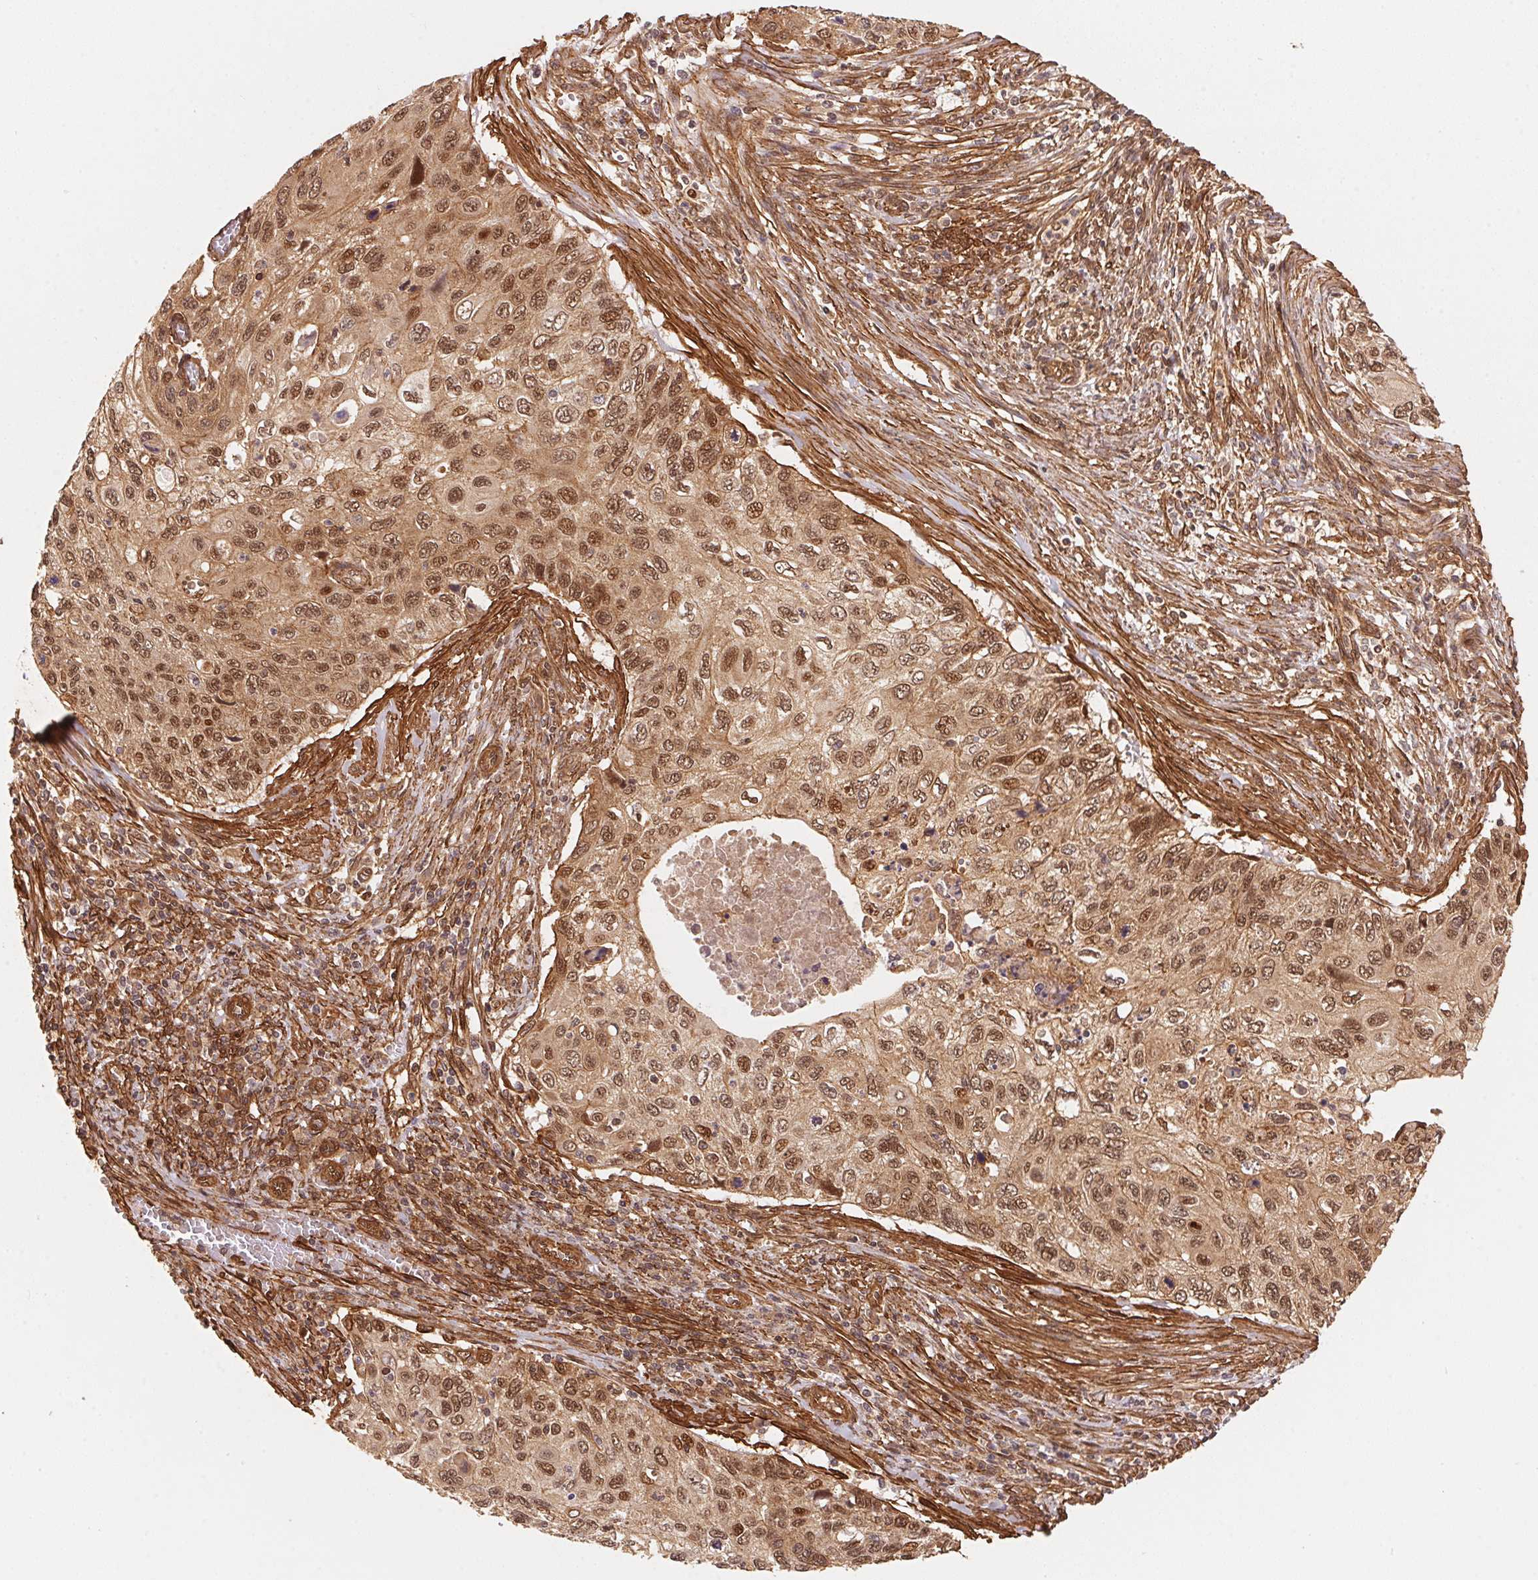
{"staining": {"intensity": "moderate", "quantity": ">75%", "location": "cytoplasmic/membranous,nuclear"}, "tissue": "cervical cancer", "cell_type": "Tumor cells", "image_type": "cancer", "snomed": [{"axis": "morphology", "description": "Squamous cell carcinoma, NOS"}, {"axis": "topography", "description": "Cervix"}], "caption": "Moderate cytoplasmic/membranous and nuclear expression for a protein is present in approximately >75% of tumor cells of cervical squamous cell carcinoma using immunohistochemistry.", "gene": "TNIP2", "patient": {"sex": "female", "age": 70}}